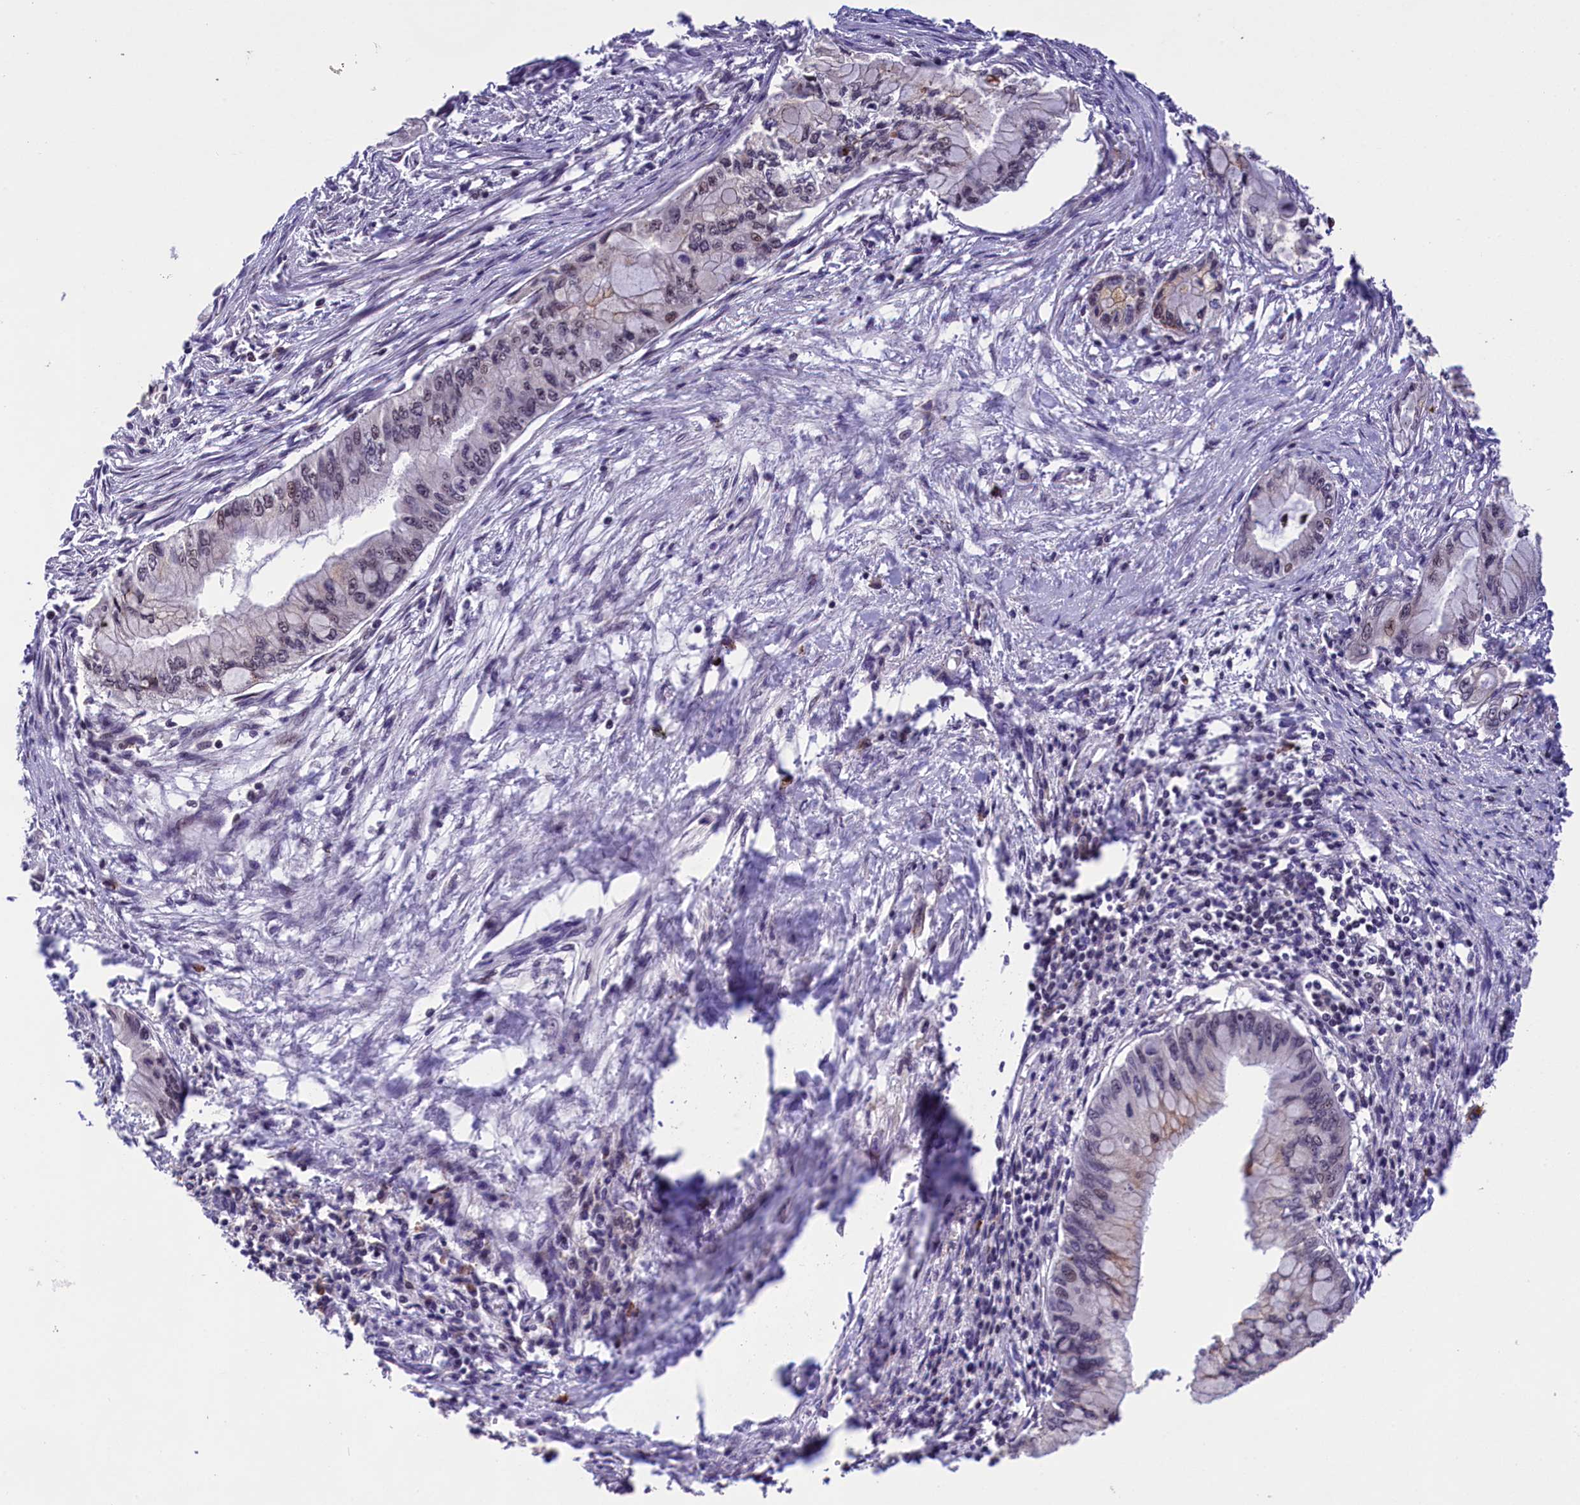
{"staining": {"intensity": "weak", "quantity": "<25%", "location": "cytoplasmic/membranous,nuclear"}, "tissue": "pancreatic cancer", "cell_type": "Tumor cells", "image_type": "cancer", "snomed": [{"axis": "morphology", "description": "Adenocarcinoma, NOS"}, {"axis": "topography", "description": "Pancreas"}], "caption": "Tumor cells show no significant protein staining in pancreatic adenocarcinoma.", "gene": "FBXO45", "patient": {"sex": "male", "age": 48}}